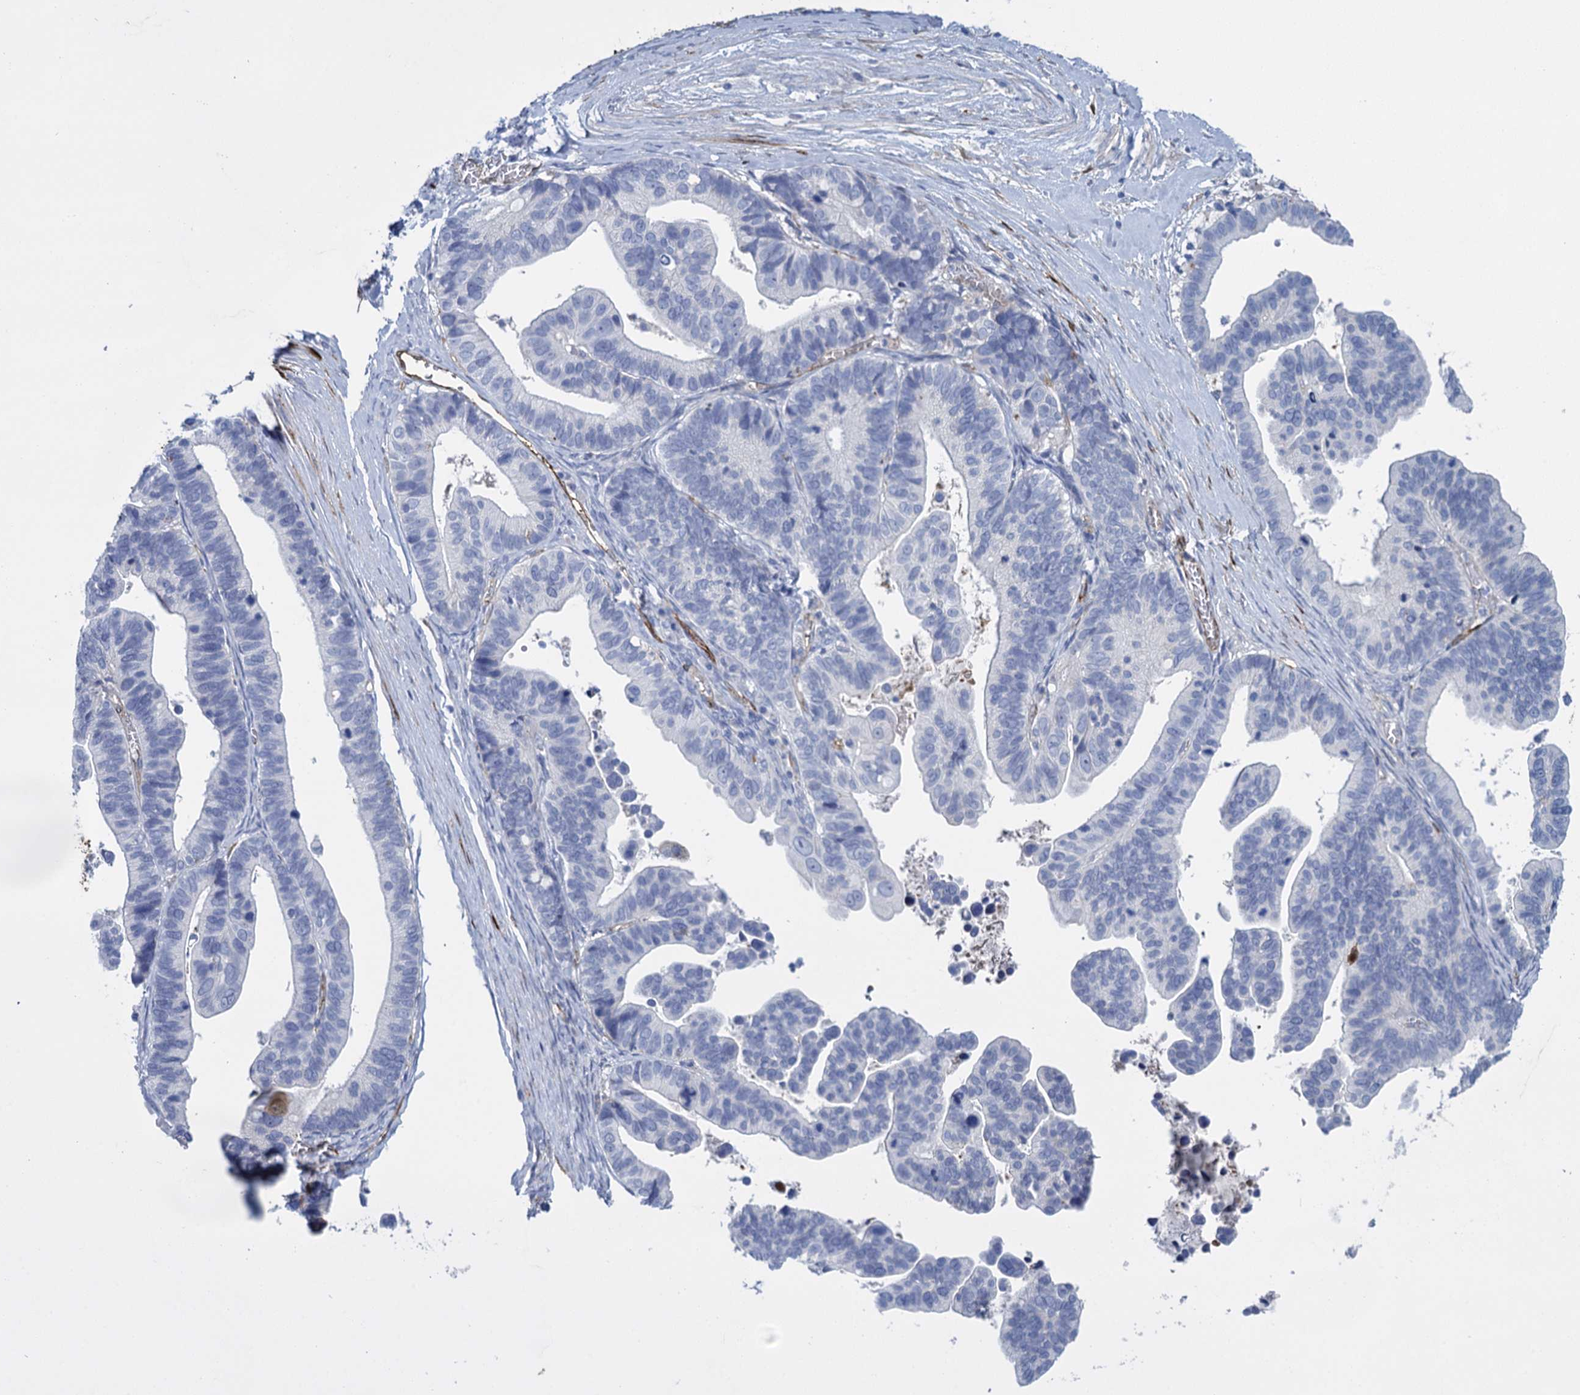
{"staining": {"intensity": "negative", "quantity": "none", "location": "none"}, "tissue": "ovarian cancer", "cell_type": "Tumor cells", "image_type": "cancer", "snomed": [{"axis": "morphology", "description": "Cystadenocarcinoma, serous, NOS"}, {"axis": "topography", "description": "Ovary"}], "caption": "IHC image of neoplastic tissue: human ovarian cancer stained with DAB reveals no significant protein staining in tumor cells.", "gene": "SNCG", "patient": {"sex": "female", "age": 56}}